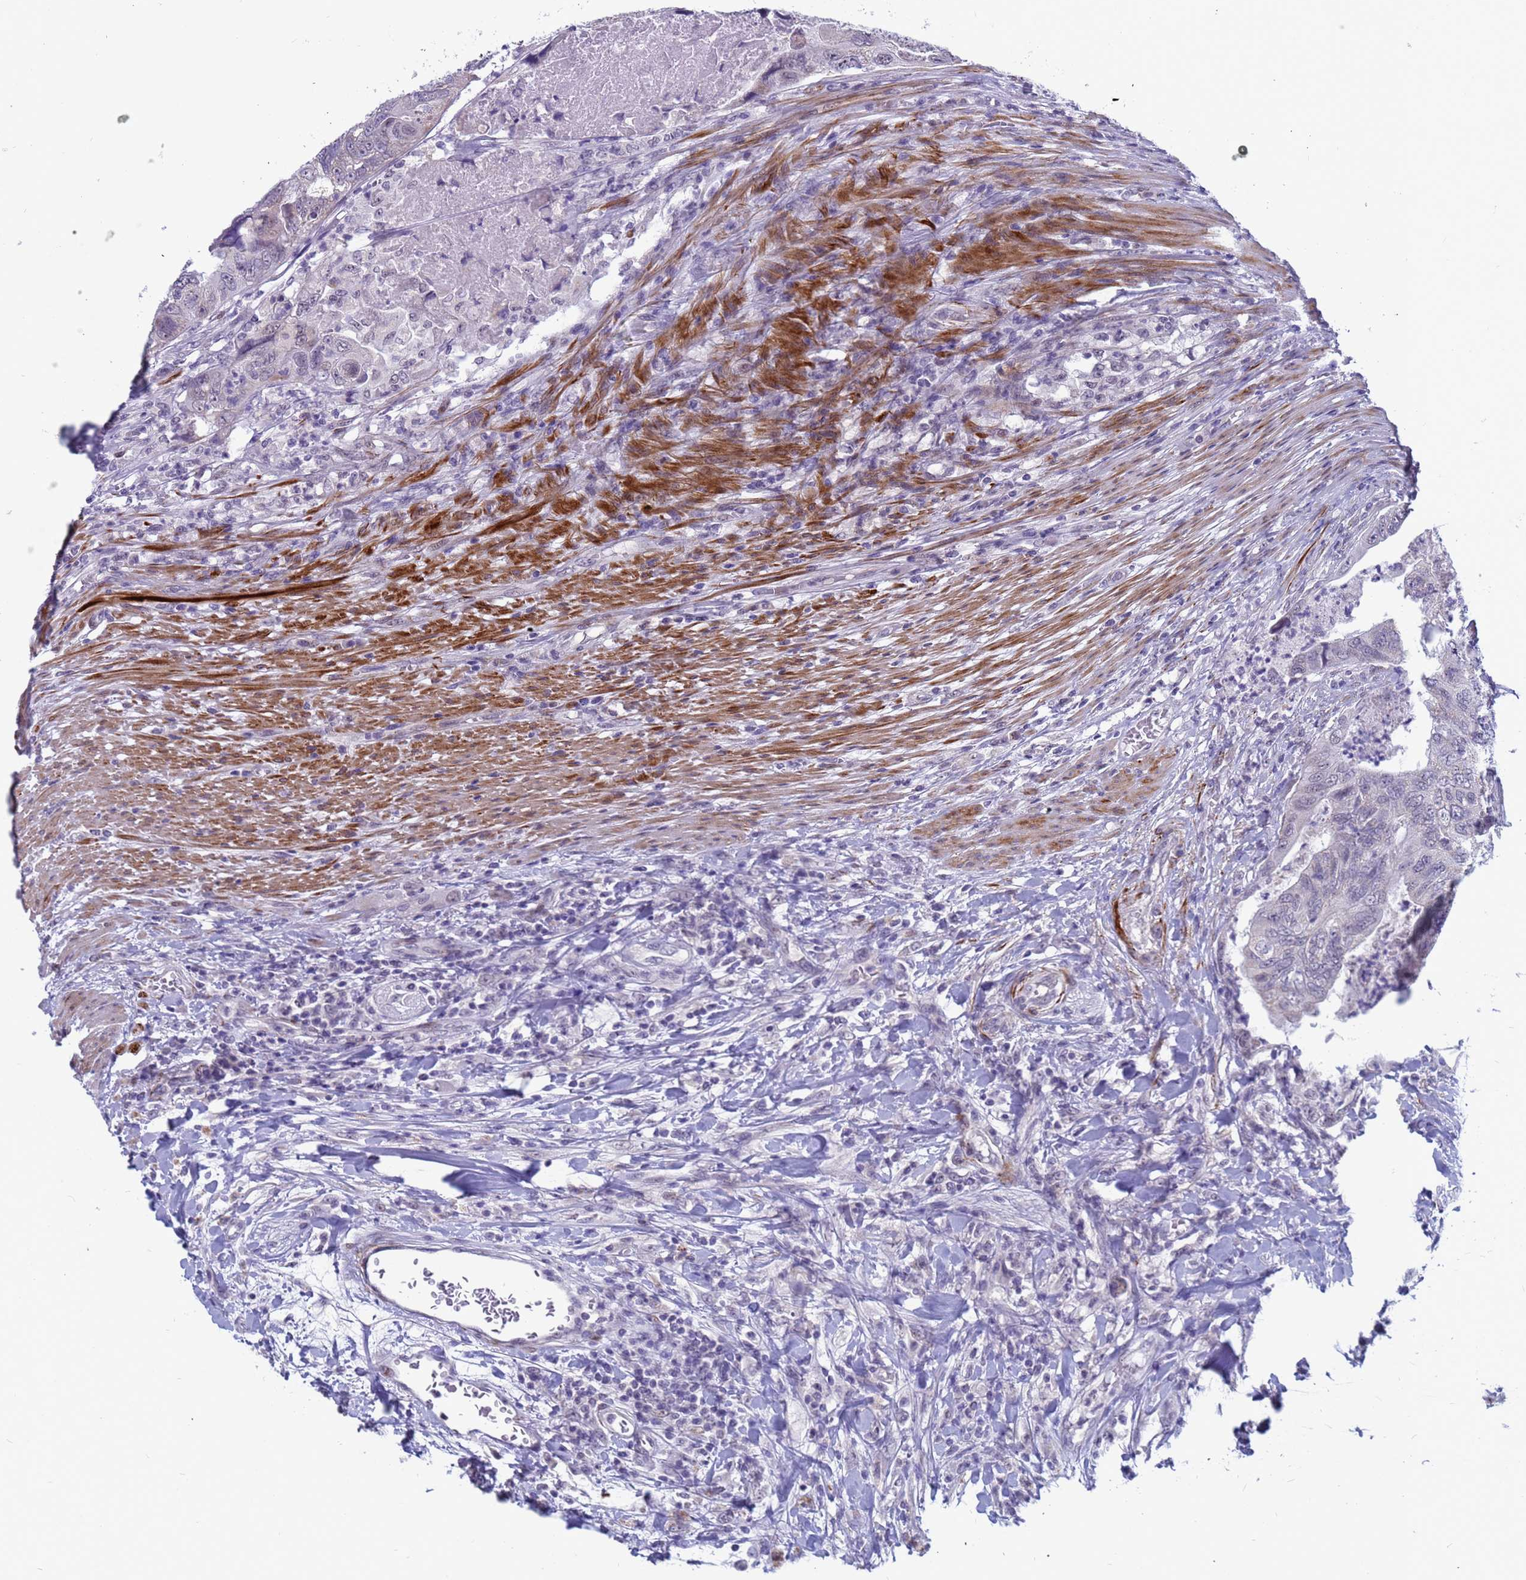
{"staining": {"intensity": "negative", "quantity": "none", "location": "none"}, "tissue": "colorectal cancer", "cell_type": "Tumor cells", "image_type": "cancer", "snomed": [{"axis": "morphology", "description": "Adenocarcinoma, NOS"}, {"axis": "topography", "description": "Rectum"}], "caption": "This photomicrograph is of colorectal cancer stained with IHC to label a protein in brown with the nuclei are counter-stained blue. There is no expression in tumor cells. (Immunohistochemistry (ihc), brightfield microscopy, high magnification).", "gene": "CXorf65", "patient": {"sex": "male", "age": 63}}